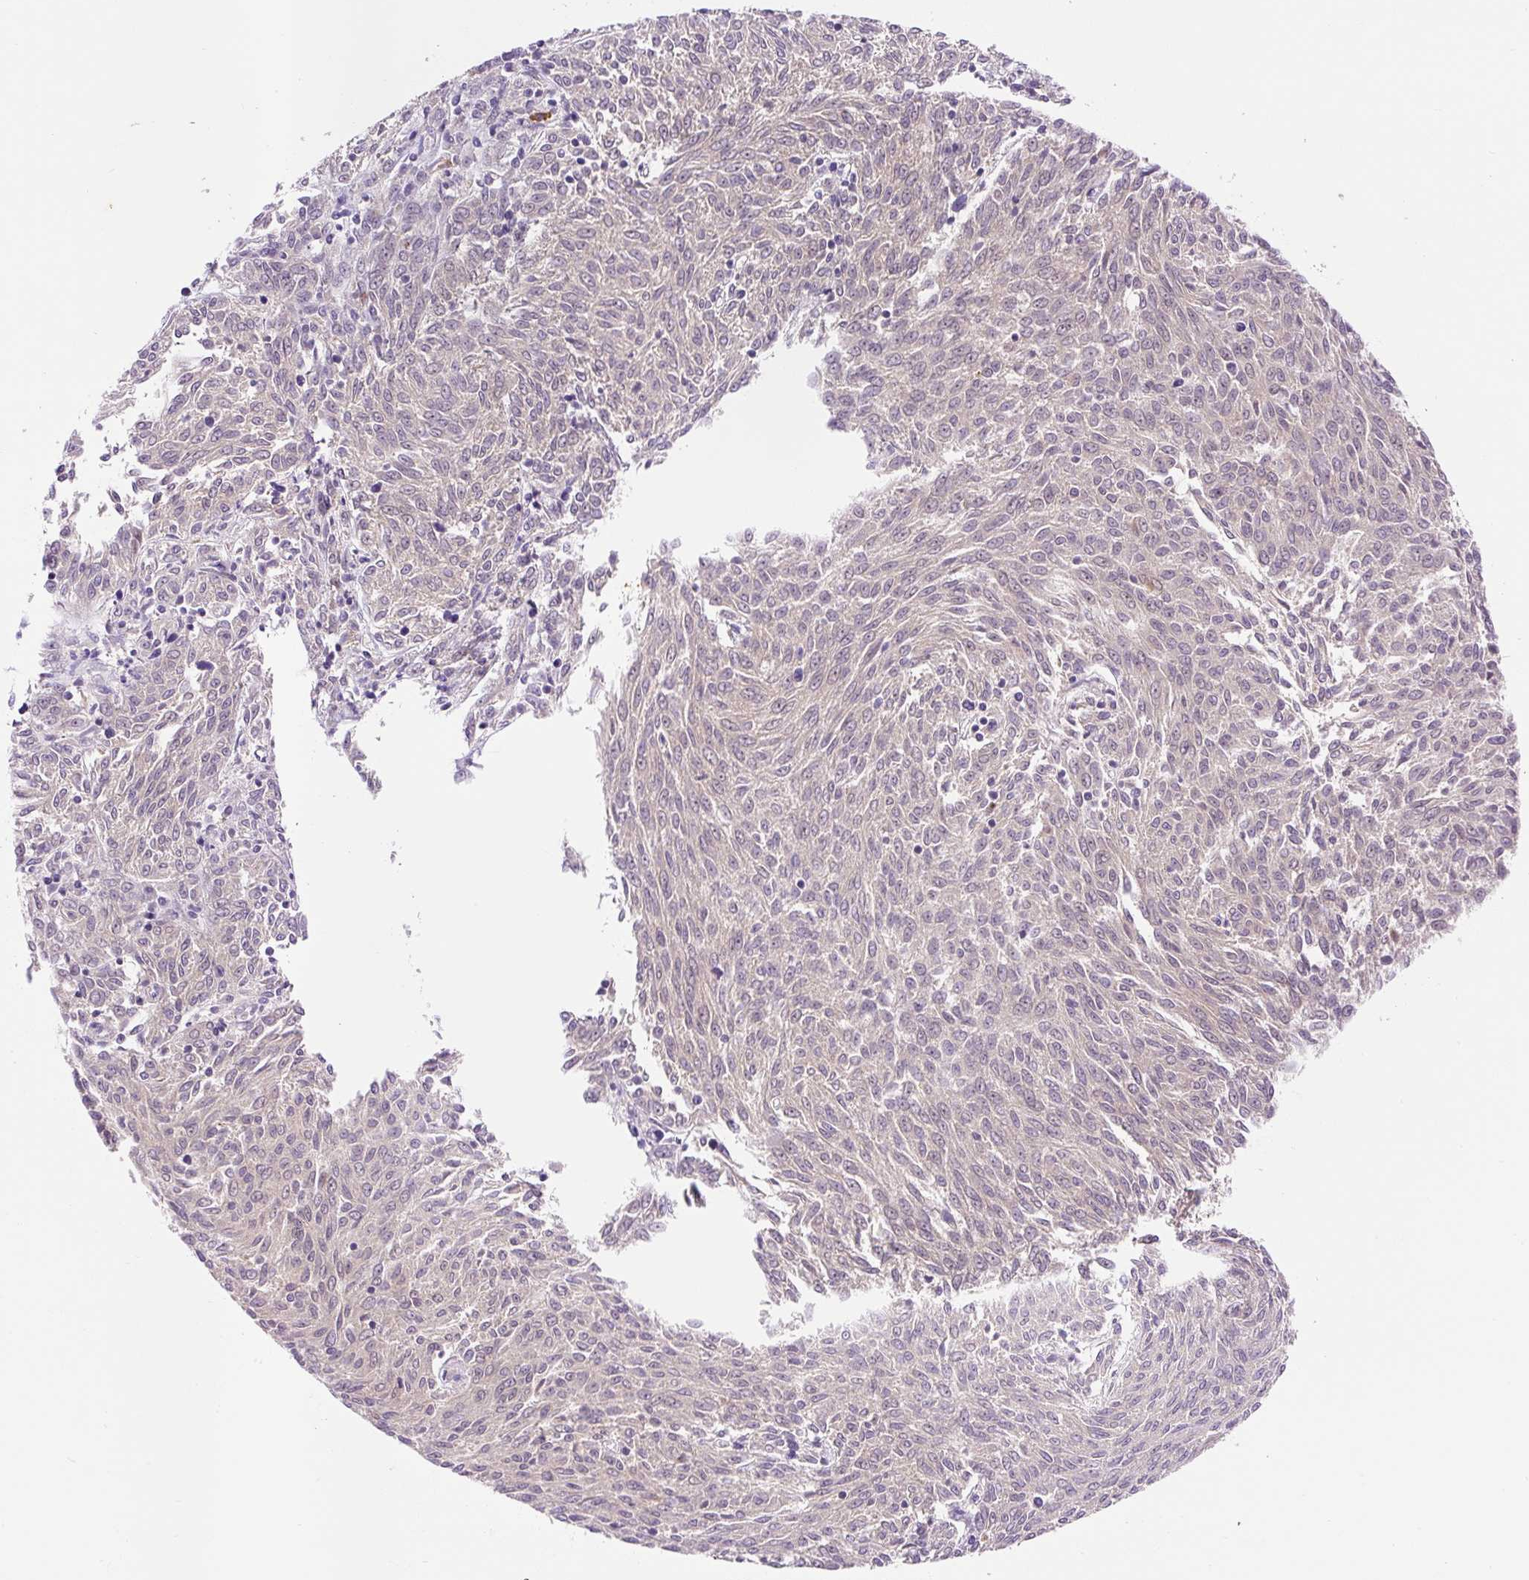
{"staining": {"intensity": "negative", "quantity": "none", "location": "none"}, "tissue": "melanoma", "cell_type": "Tumor cells", "image_type": "cancer", "snomed": [{"axis": "morphology", "description": "Malignant melanoma, NOS"}, {"axis": "topography", "description": "Skin"}], "caption": "Human malignant melanoma stained for a protein using IHC exhibits no staining in tumor cells.", "gene": "LHFPL5", "patient": {"sex": "female", "age": 72}}